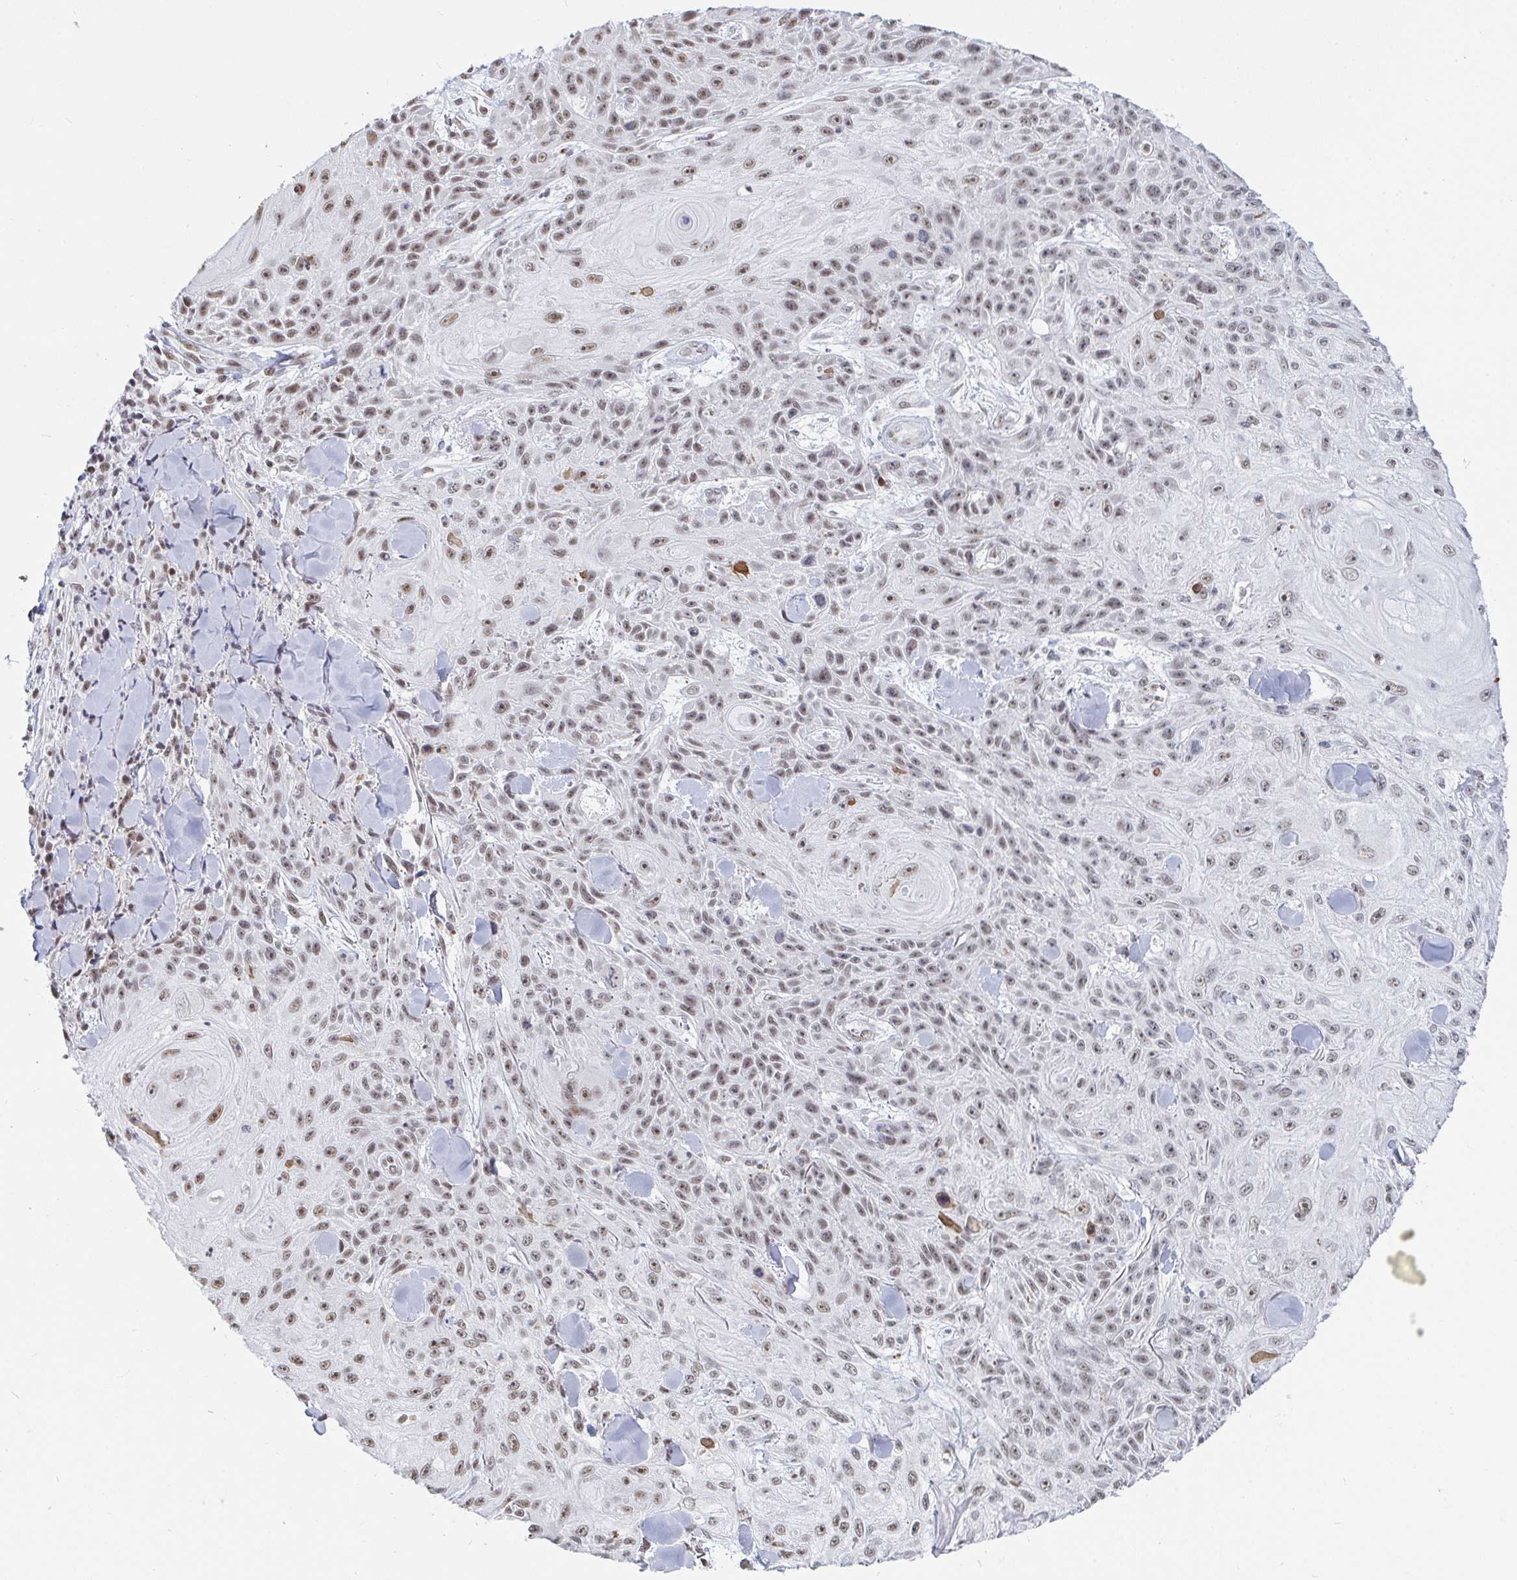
{"staining": {"intensity": "weak", "quantity": "25%-75%", "location": "nuclear"}, "tissue": "skin cancer", "cell_type": "Tumor cells", "image_type": "cancer", "snomed": [{"axis": "morphology", "description": "Squamous cell carcinoma, NOS"}, {"axis": "topography", "description": "Skin"}], "caption": "Weak nuclear protein positivity is identified in approximately 25%-75% of tumor cells in skin cancer.", "gene": "TRIP12", "patient": {"sex": "male", "age": 88}}